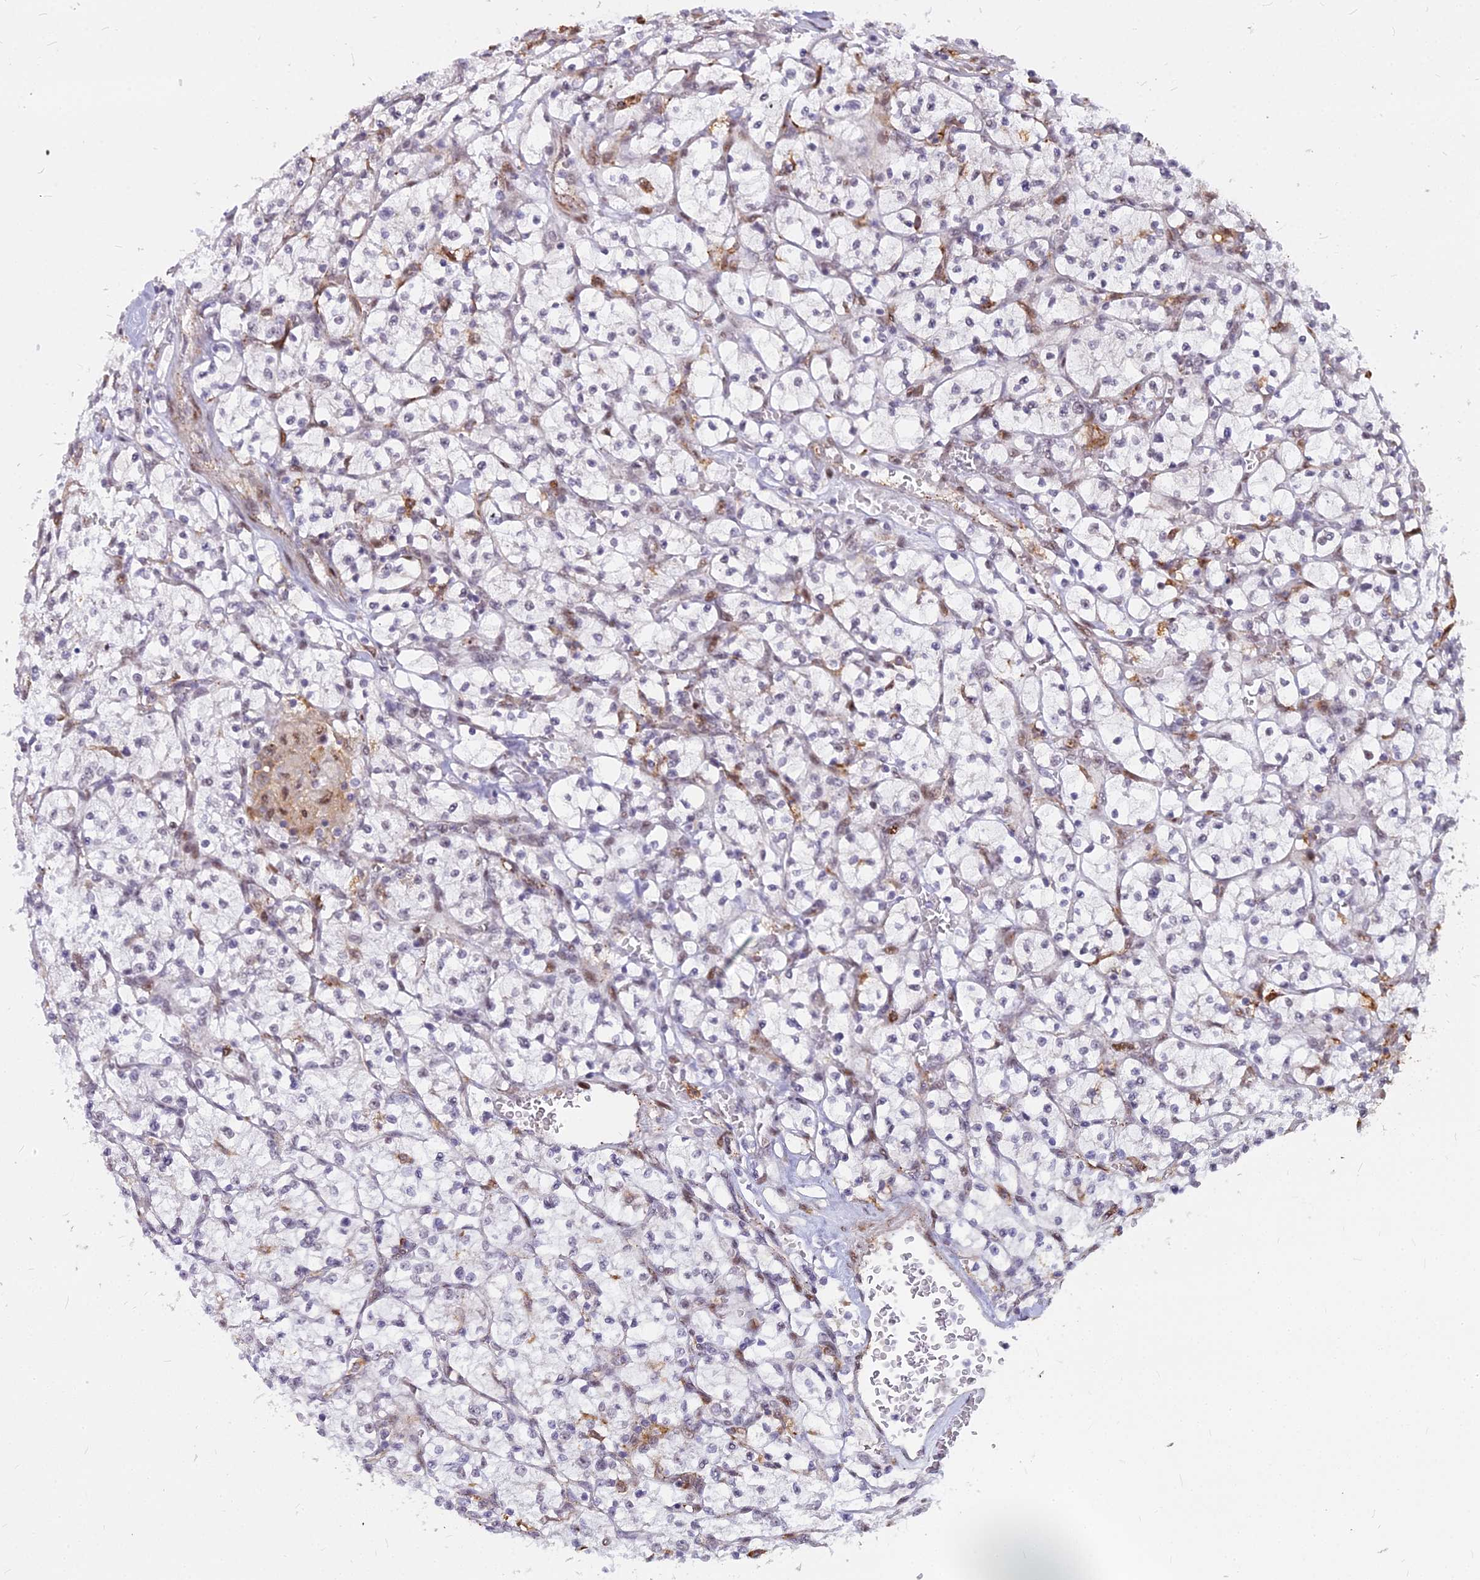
{"staining": {"intensity": "negative", "quantity": "none", "location": "none"}, "tissue": "renal cancer", "cell_type": "Tumor cells", "image_type": "cancer", "snomed": [{"axis": "morphology", "description": "Adenocarcinoma, NOS"}, {"axis": "topography", "description": "Kidney"}], "caption": "Photomicrograph shows no significant protein staining in tumor cells of renal cancer. Brightfield microscopy of immunohistochemistry (IHC) stained with DAB (3,3'-diaminobenzidine) (brown) and hematoxylin (blue), captured at high magnification.", "gene": "ALG10", "patient": {"sex": "female", "age": 64}}